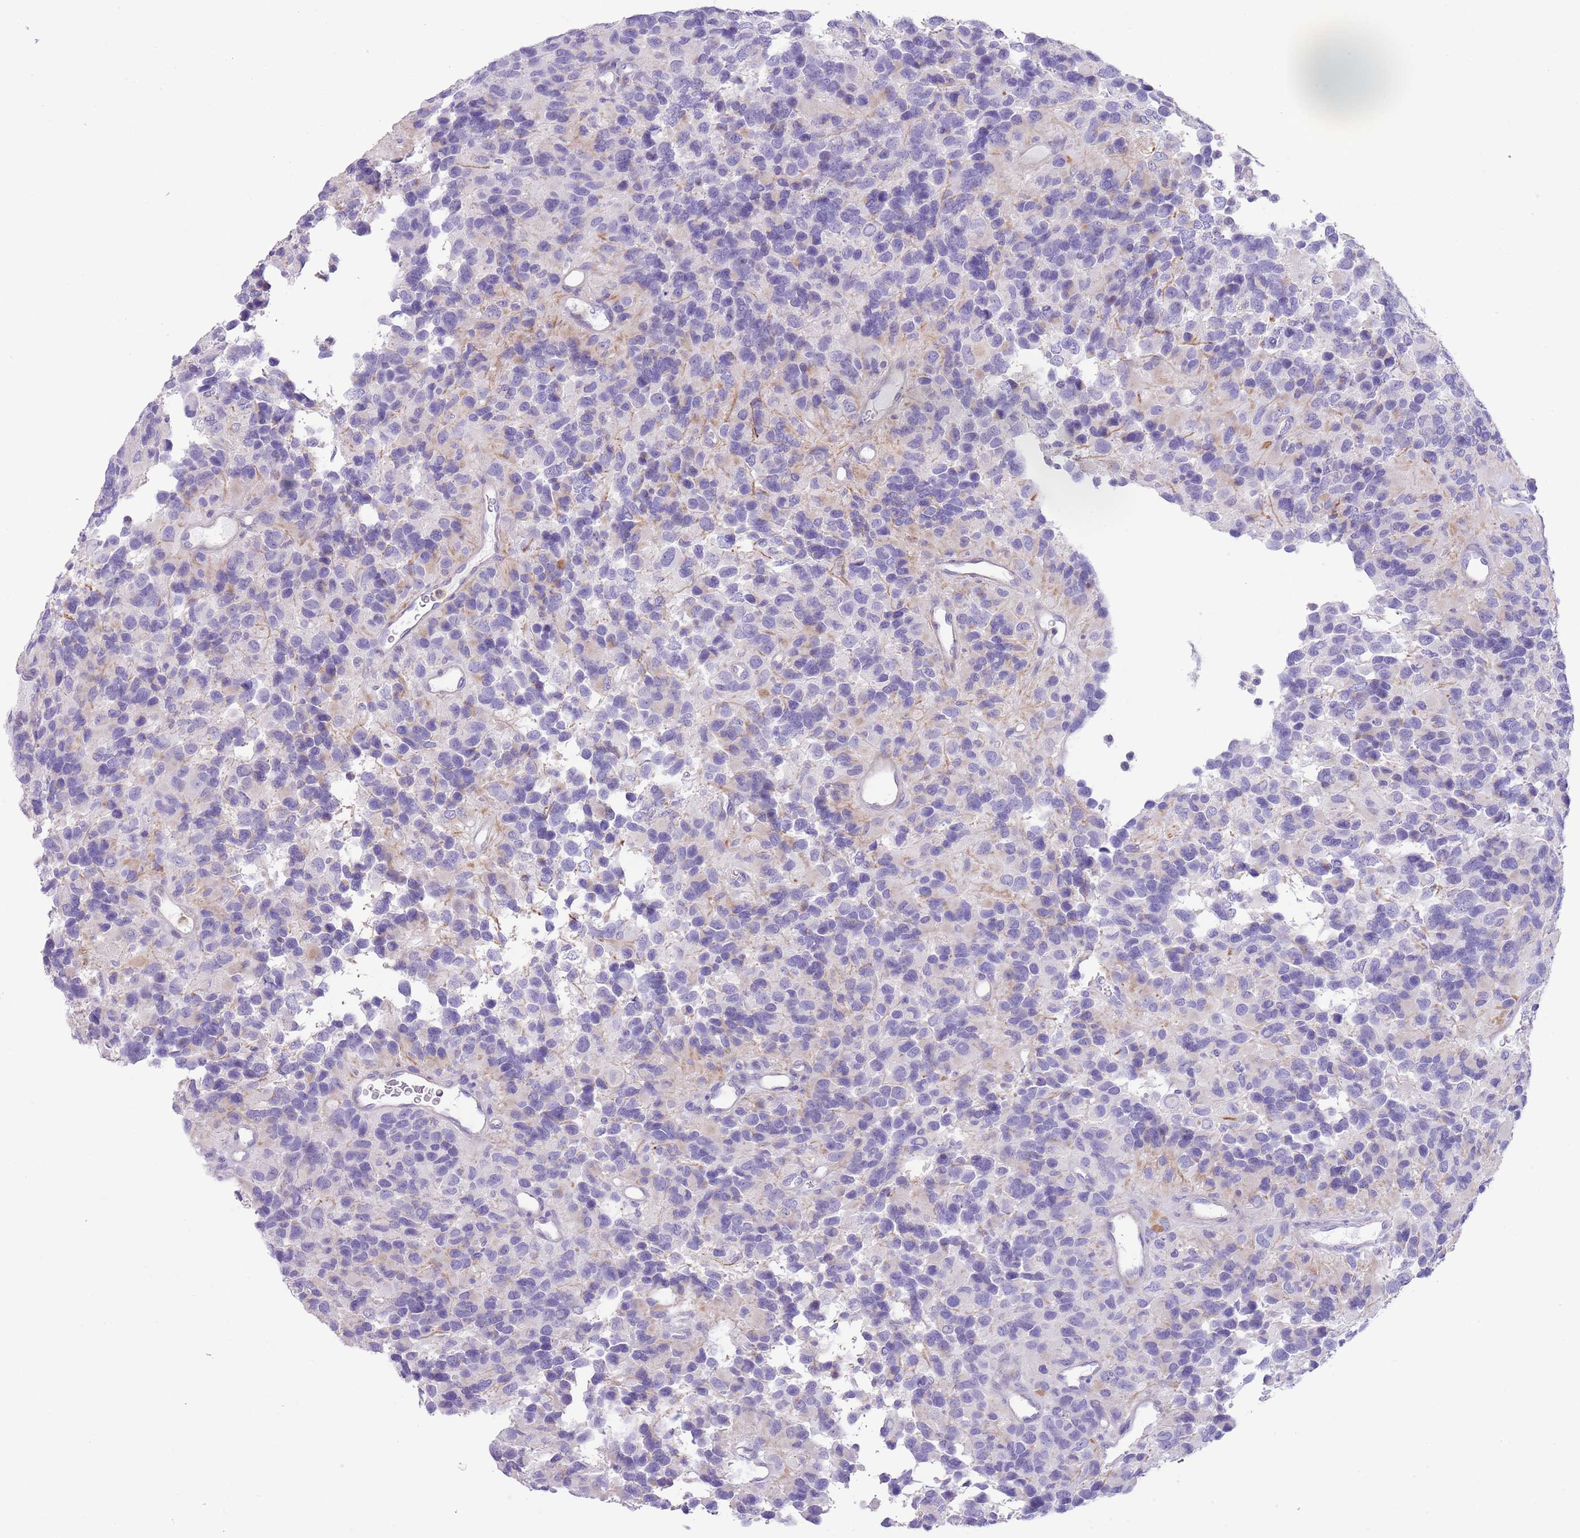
{"staining": {"intensity": "negative", "quantity": "none", "location": "none"}, "tissue": "glioma", "cell_type": "Tumor cells", "image_type": "cancer", "snomed": [{"axis": "morphology", "description": "Glioma, malignant, High grade"}, {"axis": "topography", "description": "Brain"}], "caption": "Tumor cells are negative for brown protein staining in high-grade glioma (malignant). The staining is performed using DAB (3,3'-diaminobenzidine) brown chromogen with nuclei counter-stained in using hematoxylin.", "gene": "OR6M1", "patient": {"sex": "male", "age": 77}}